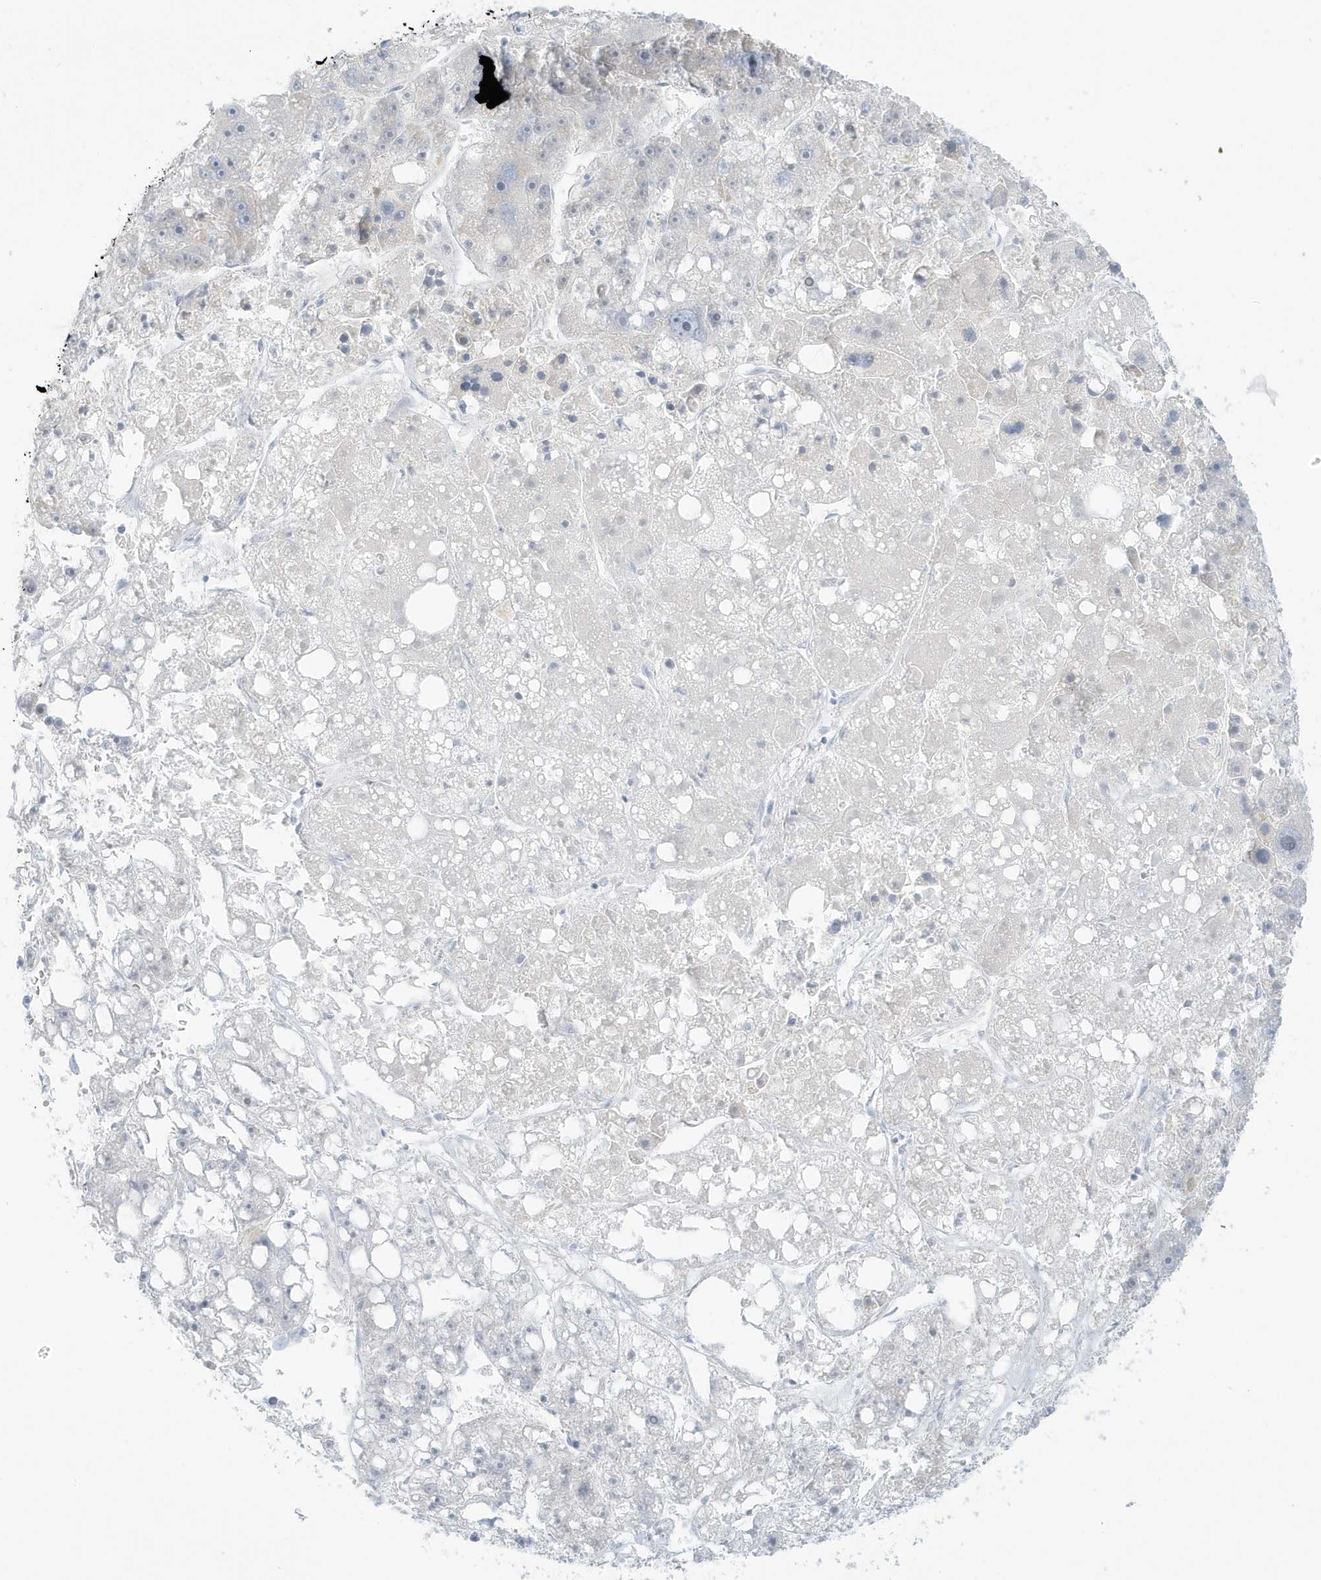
{"staining": {"intensity": "negative", "quantity": "none", "location": "none"}, "tissue": "liver cancer", "cell_type": "Tumor cells", "image_type": "cancer", "snomed": [{"axis": "morphology", "description": "Carcinoma, Hepatocellular, NOS"}, {"axis": "topography", "description": "Liver"}], "caption": "Micrograph shows no significant protein positivity in tumor cells of hepatocellular carcinoma (liver).", "gene": "PERM1", "patient": {"sex": "female", "age": 61}}